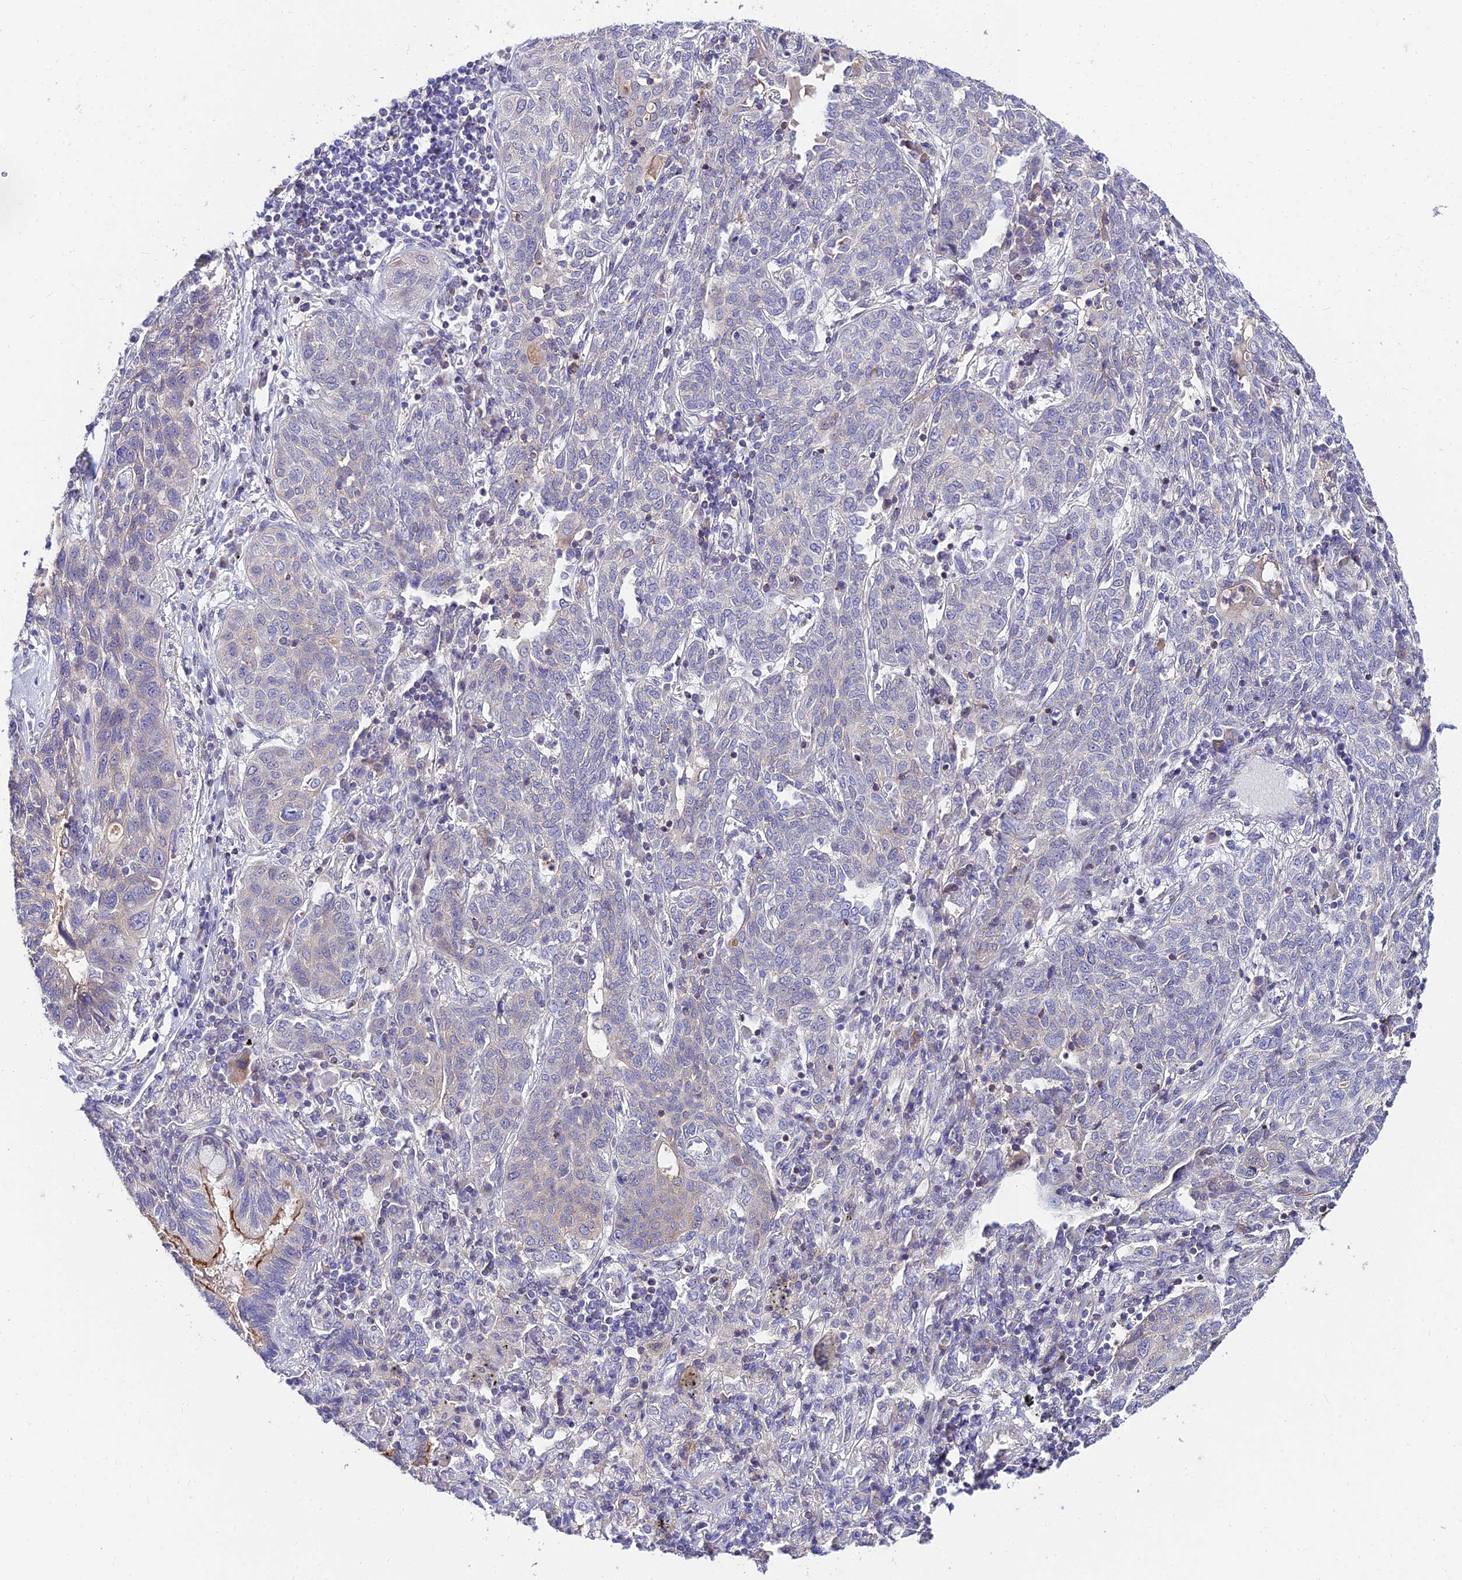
{"staining": {"intensity": "weak", "quantity": "<25%", "location": "cytoplasmic/membranous"}, "tissue": "lung cancer", "cell_type": "Tumor cells", "image_type": "cancer", "snomed": [{"axis": "morphology", "description": "Squamous cell carcinoma, NOS"}, {"axis": "topography", "description": "Lung"}], "caption": "DAB immunohistochemical staining of human squamous cell carcinoma (lung) reveals no significant expression in tumor cells.", "gene": "C6orf132", "patient": {"sex": "female", "age": 70}}